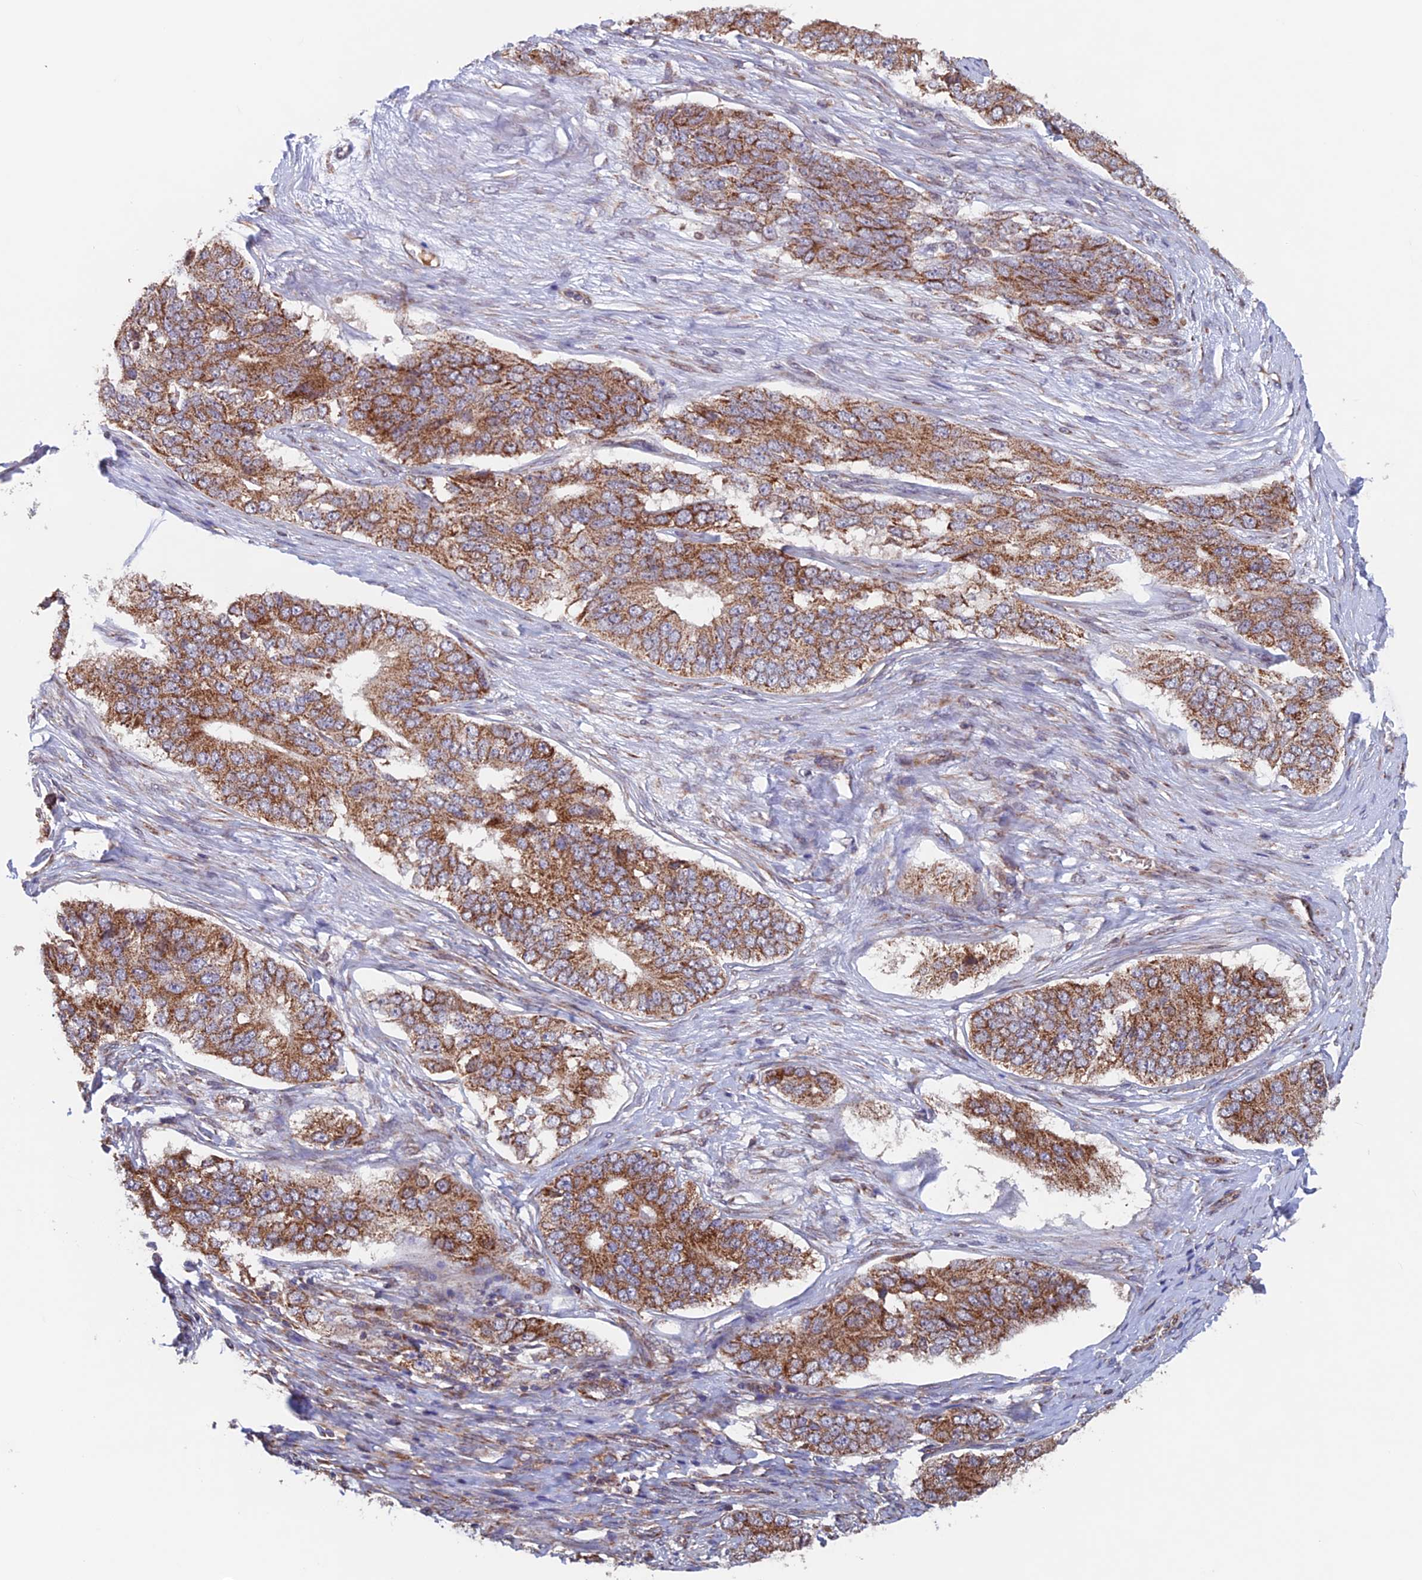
{"staining": {"intensity": "strong", "quantity": ">75%", "location": "cytoplasmic/membranous"}, "tissue": "ovarian cancer", "cell_type": "Tumor cells", "image_type": "cancer", "snomed": [{"axis": "morphology", "description": "Carcinoma, endometroid"}, {"axis": "topography", "description": "Ovary"}], "caption": "IHC image of endometroid carcinoma (ovarian) stained for a protein (brown), which demonstrates high levels of strong cytoplasmic/membranous expression in about >75% of tumor cells.", "gene": "MRPL1", "patient": {"sex": "female", "age": 51}}